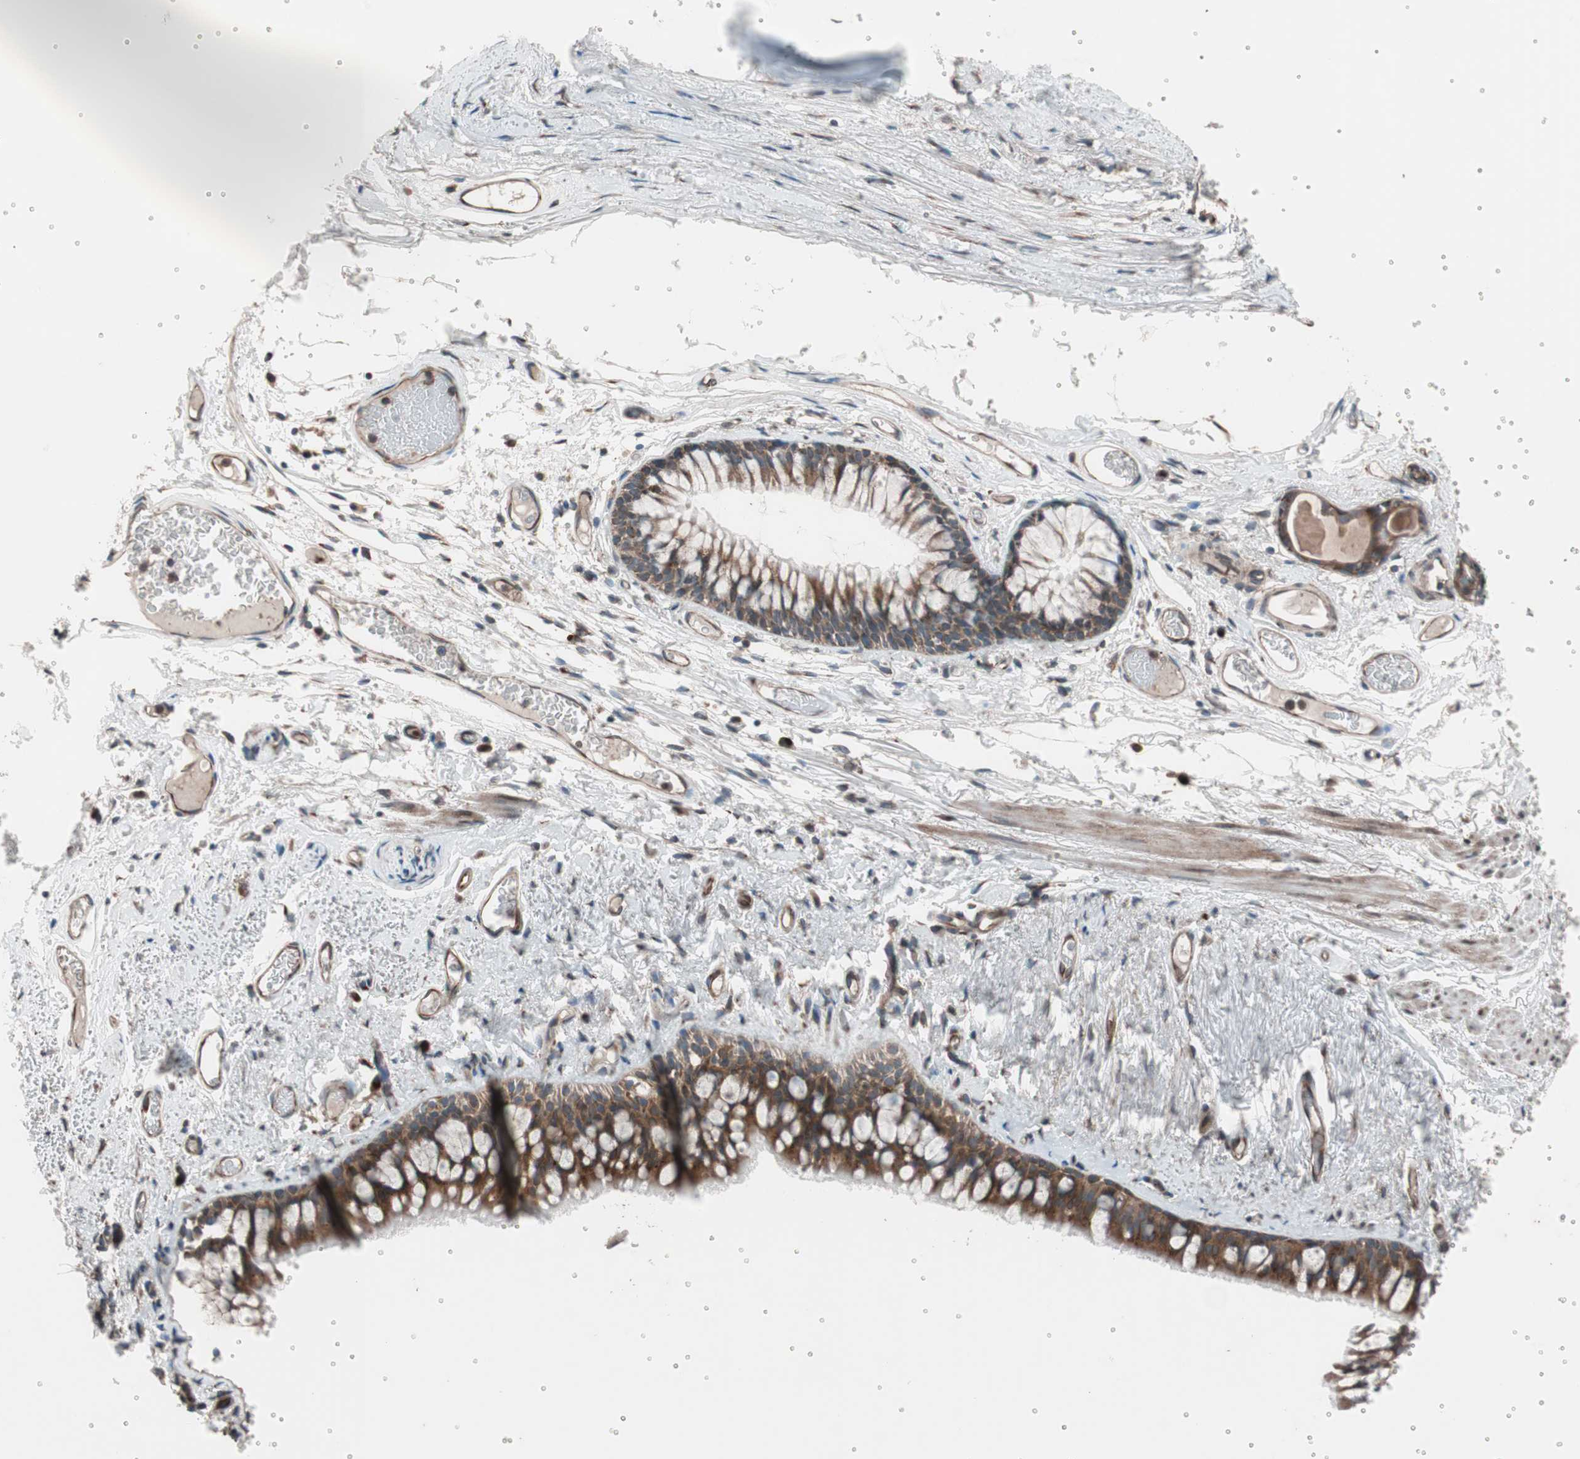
{"staining": {"intensity": "moderate", "quantity": ">75%", "location": "cytoplasmic/membranous"}, "tissue": "bronchus", "cell_type": "Respiratory epithelial cells", "image_type": "normal", "snomed": [{"axis": "morphology", "description": "Normal tissue, NOS"}, {"axis": "topography", "description": "Bronchus"}], "caption": "Bronchus stained with immunohistochemistry reveals moderate cytoplasmic/membranous staining in about >75% of respiratory epithelial cells.", "gene": "SEC31A", "patient": {"sex": "female", "age": 73}}